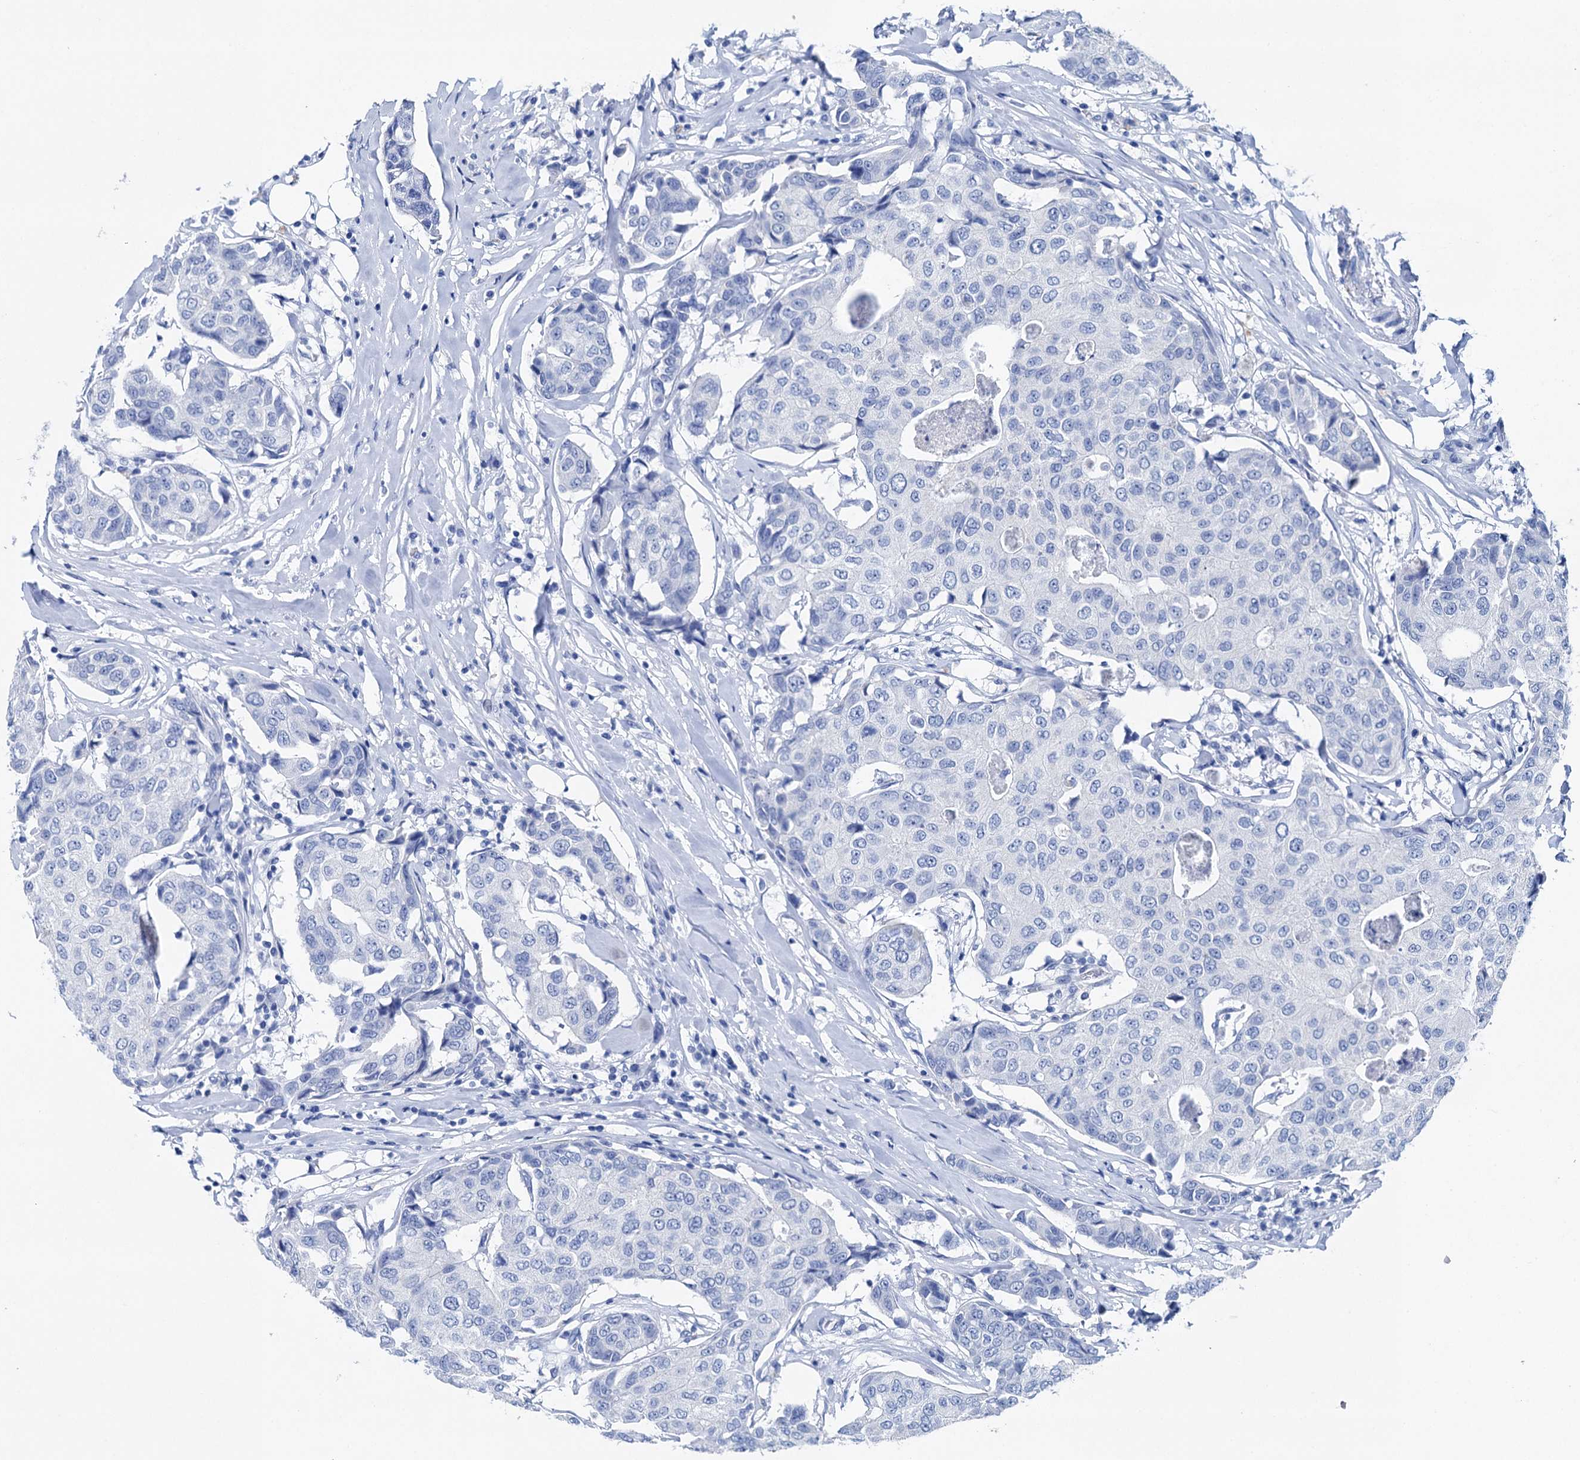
{"staining": {"intensity": "negative", "quantity": "none", "location": "none"}, "tissue": "breast cancer", "cell_type": "Tumor cells", "image_type": "cancer", "snomed": [{"axis": "morphology", "description": "Duct carcinoma"}, {"axis": "topography", "description": "Breast"}], "caption": "Tumor cells are negative for brown protein staining in breast intraductal carcinoma. Brightfield microscopy of immunohistochemistry stained with DAB (3,3'-diaminobenzidine) (brown) and hematoxylin (blue), captured at high magnification.", "gene": "BRINP1", "patient": {"sex": "female", "age": 80}}